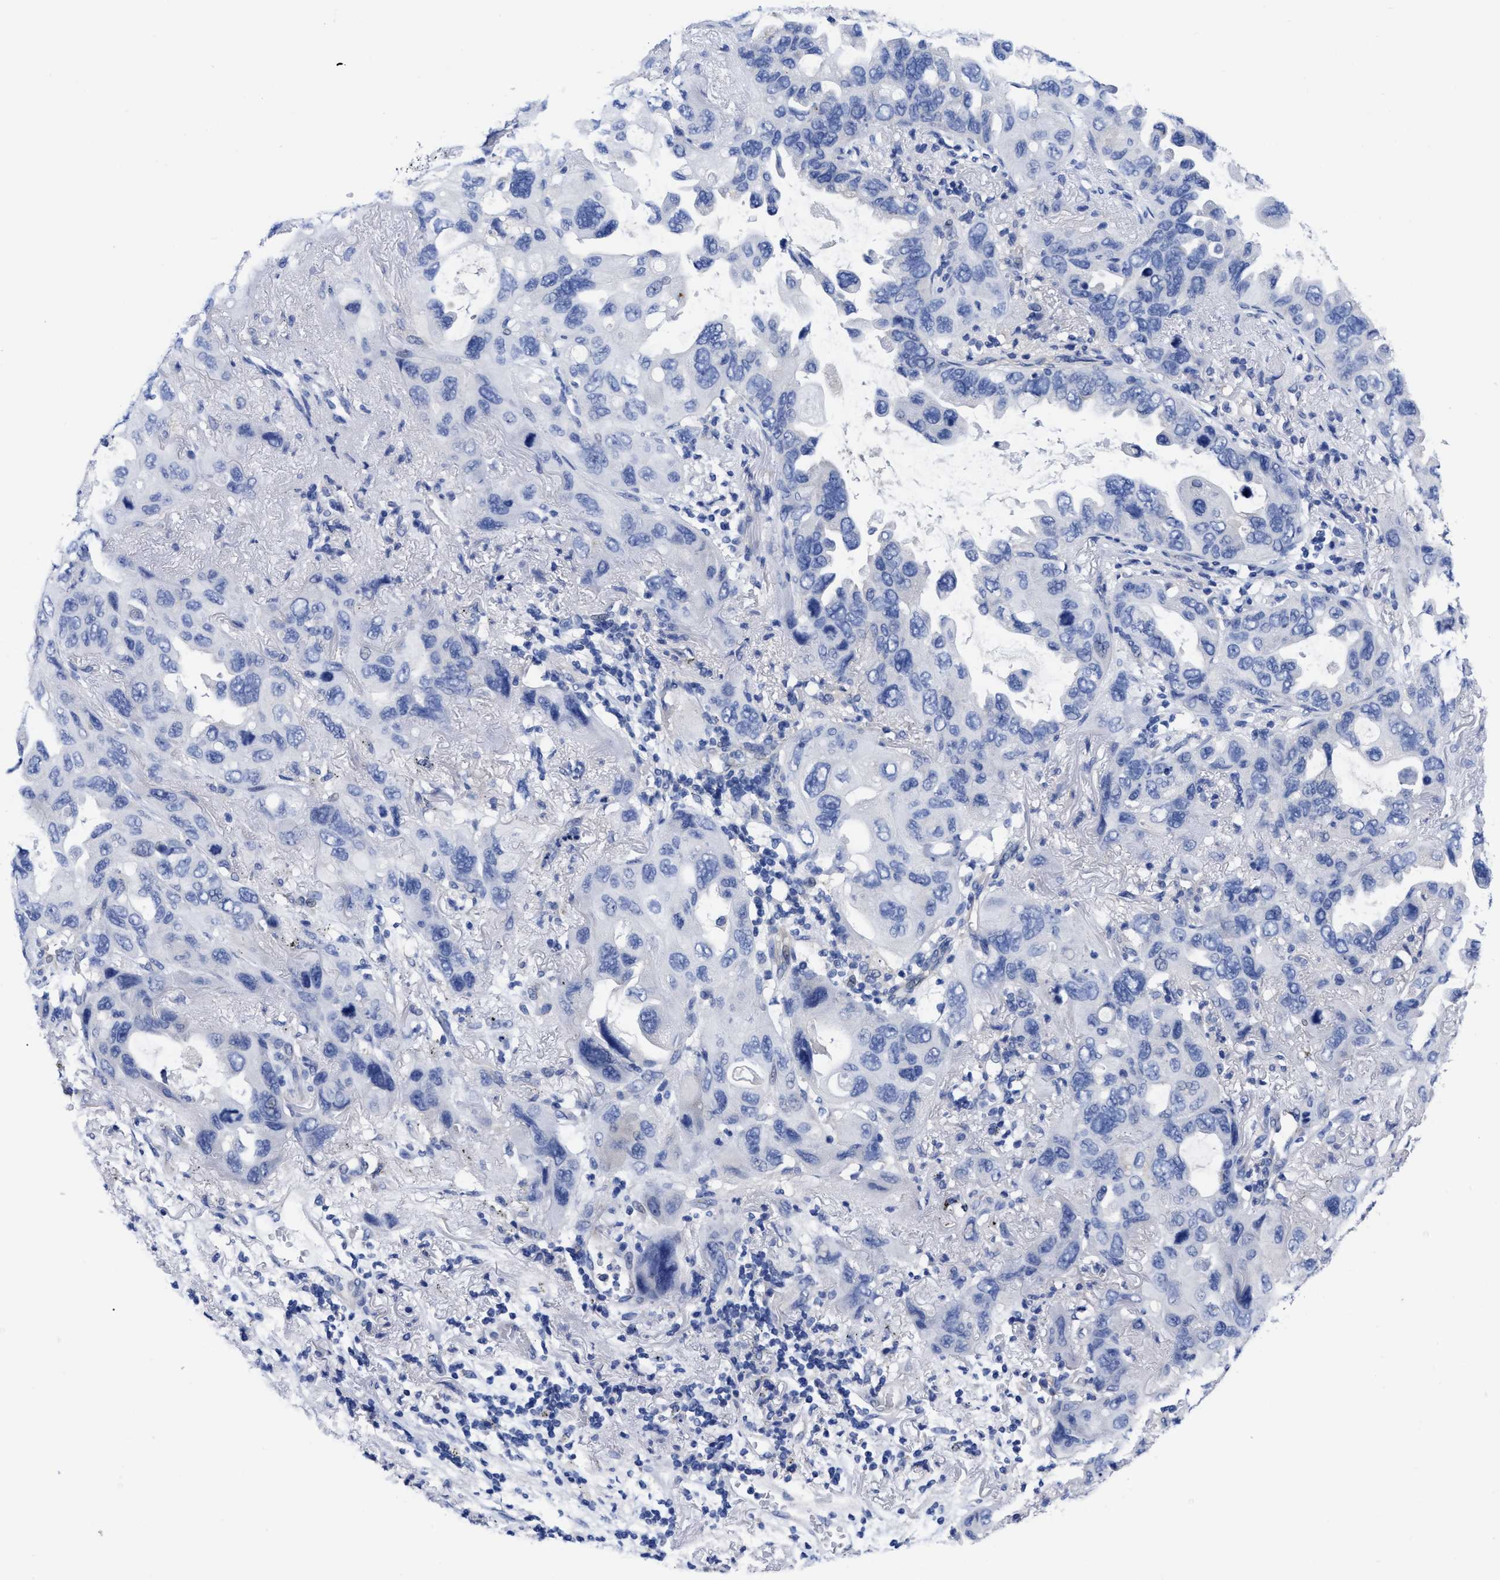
{"staining": {"intensity": "negative", "quantity": "none", "location": "none"}, "tissue": "lung cancer", "cell_type": "Tumor cells", "image_type": "cancer", "snomed": [{"axis": "morphology", "description": "Squamous cell carcinoma, NOS"}, {"axis": "topography", "description": "Lung"}], "caption": "The immunohistochemistry image has no significant expression in tumor cells of lung cancer (squamous cell carcinoma) tissue. The staining was performed using DAB (3,3'-diaminobenzidine) to visualize the protein expression in brown, while the nuclei were stained in blue with hematoxylin (Magnification: 20x).", "gene": "IRAG2", "patient": {"sex": "female", "age": 73}}